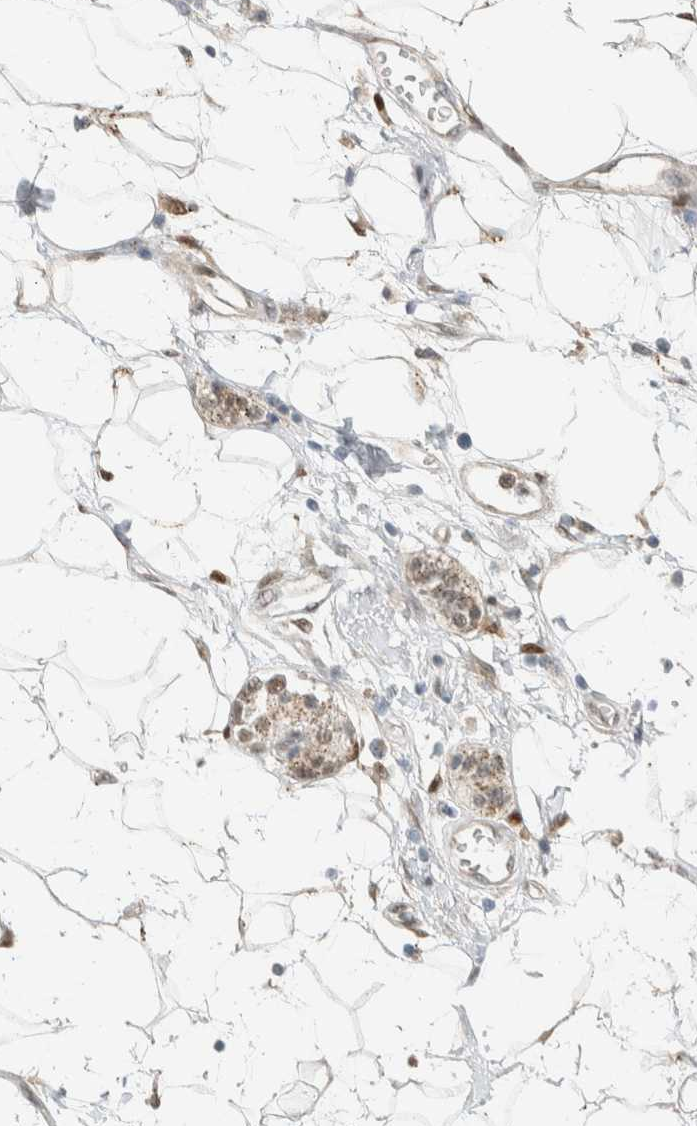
{"staining": {"intensity": "moderate", "quantity": "25%-75%", "location": "cytoplasmic/membranous,nuclear"}, "tissue": "adipose tissue", "cell_type": "Adipocytes", "image_type": "normal", "snomed": [{"axis": "morphology", "description": "Normal tissue, NOS"}, {"axis": "morphology", "description": "Adenocarcinoma, NOS"}, {"axis": "topography", "description": "Duodenum"}, {"axis": "topography", "description": "Peripheral nerve tissue"}], "caption": "Immunohistochemical staining of benign adipose tissue reveals moderate cytoplasmic/membranous,nuclear protein expression in about 25%-75% of adipocytes.", "gene": "TFE3", "patient": {"sex": "female", "age": 60}}